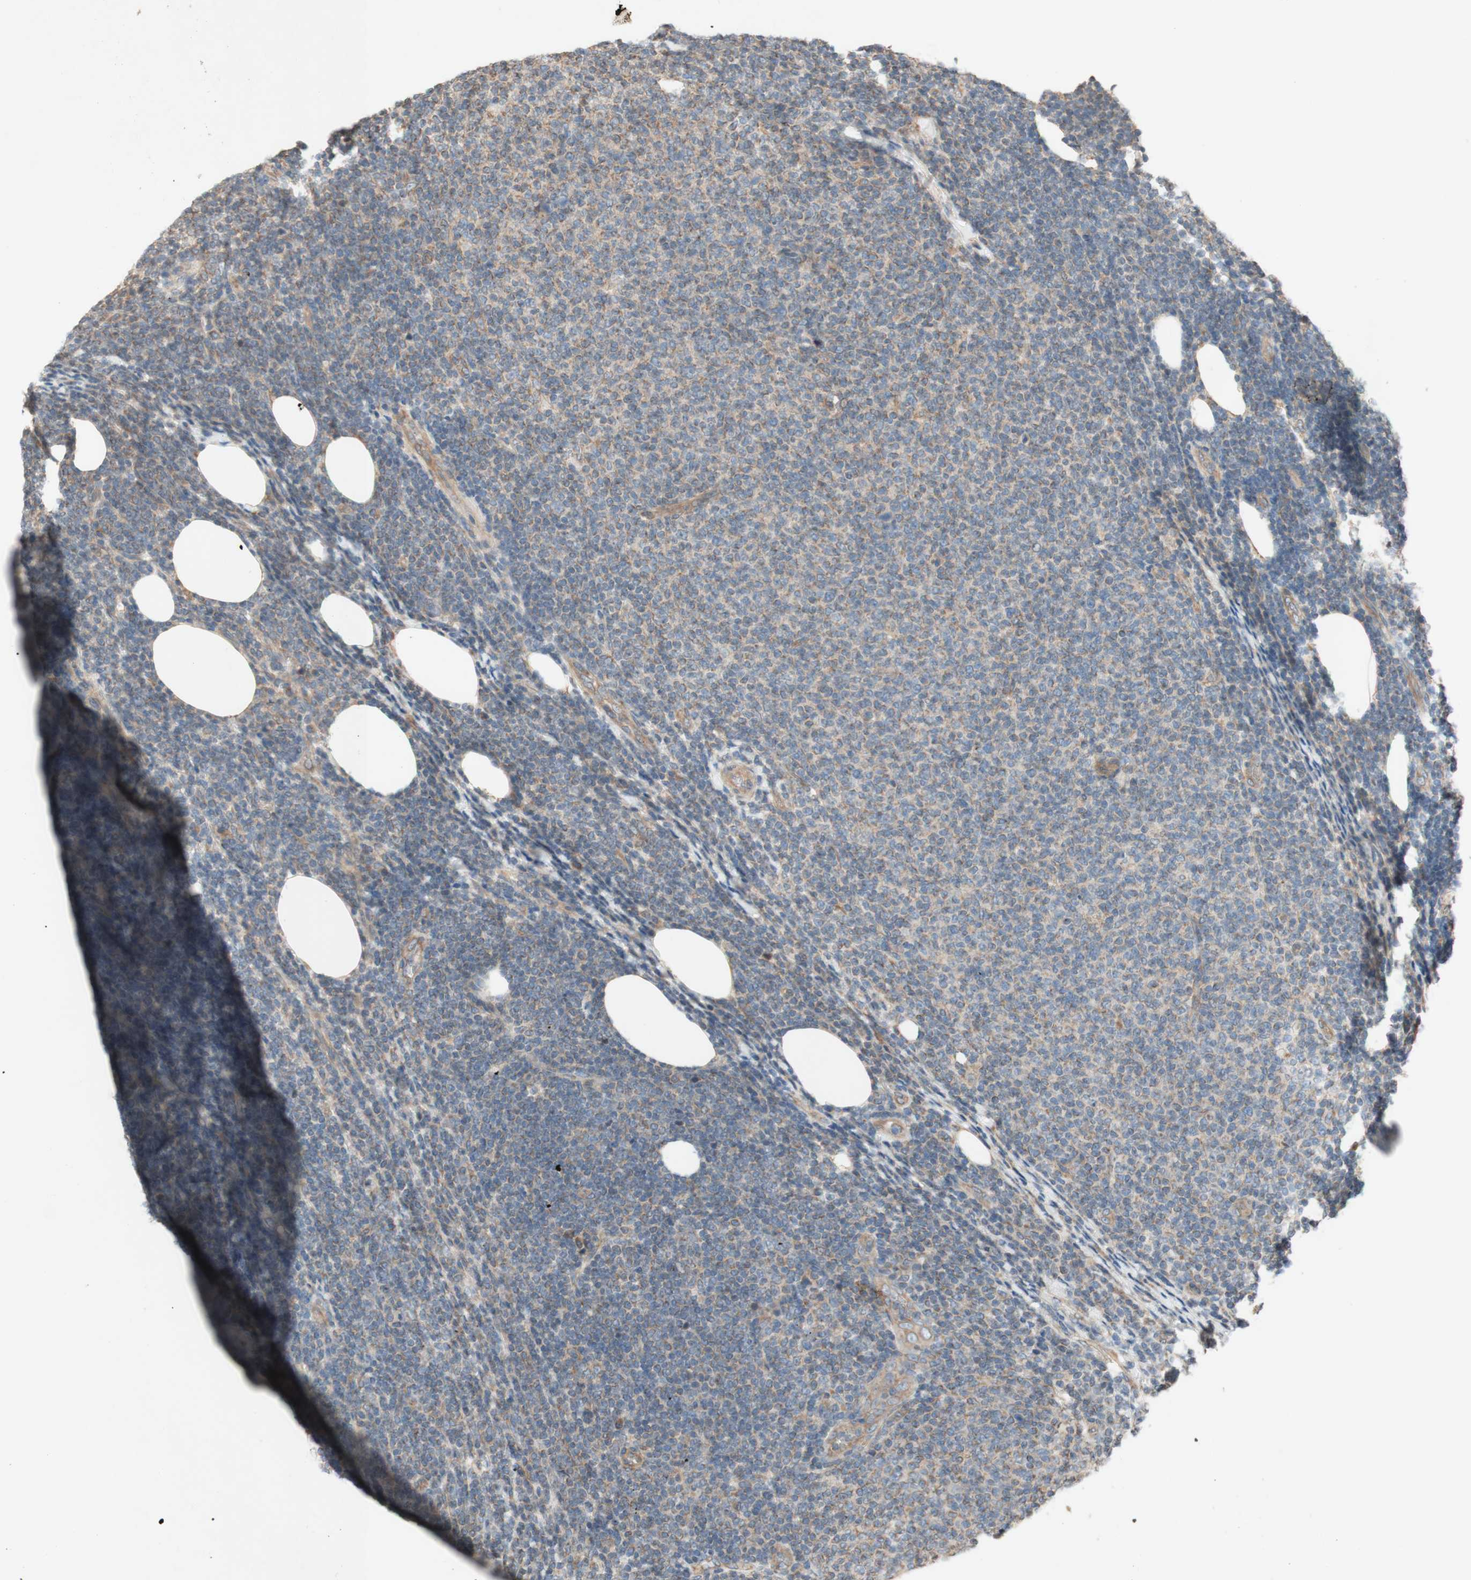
{"staining": {"intensity": "weak", "quantity": "25%-75%", "location": "cytoplasmic/membranous"}, "tissue": "lymphoma", "cell_type": "Tumor cells", "image_type": "cancer", "snomed": [{"axis": "morphology", "description": "Malignant lymphoma, non-Hodgkin's type, Low grade"}, {"axis": "topography", "description": "Lymph node"}], "caption": "Immunohistochemistry (IHC) micrograph of neoplastic tissue: malignant lymphoma, non-Hodgkin's type (low-grade) stained using immunohistochemistry (IHC) displays low levels of weak protein expression localized specifically in the cytoplasmic/membranous of tumor cells, appearing as a cytoplasmic/membranous brown color.", "gene": "SOCS2", "patient": {"sex": "male", "age": 66}}